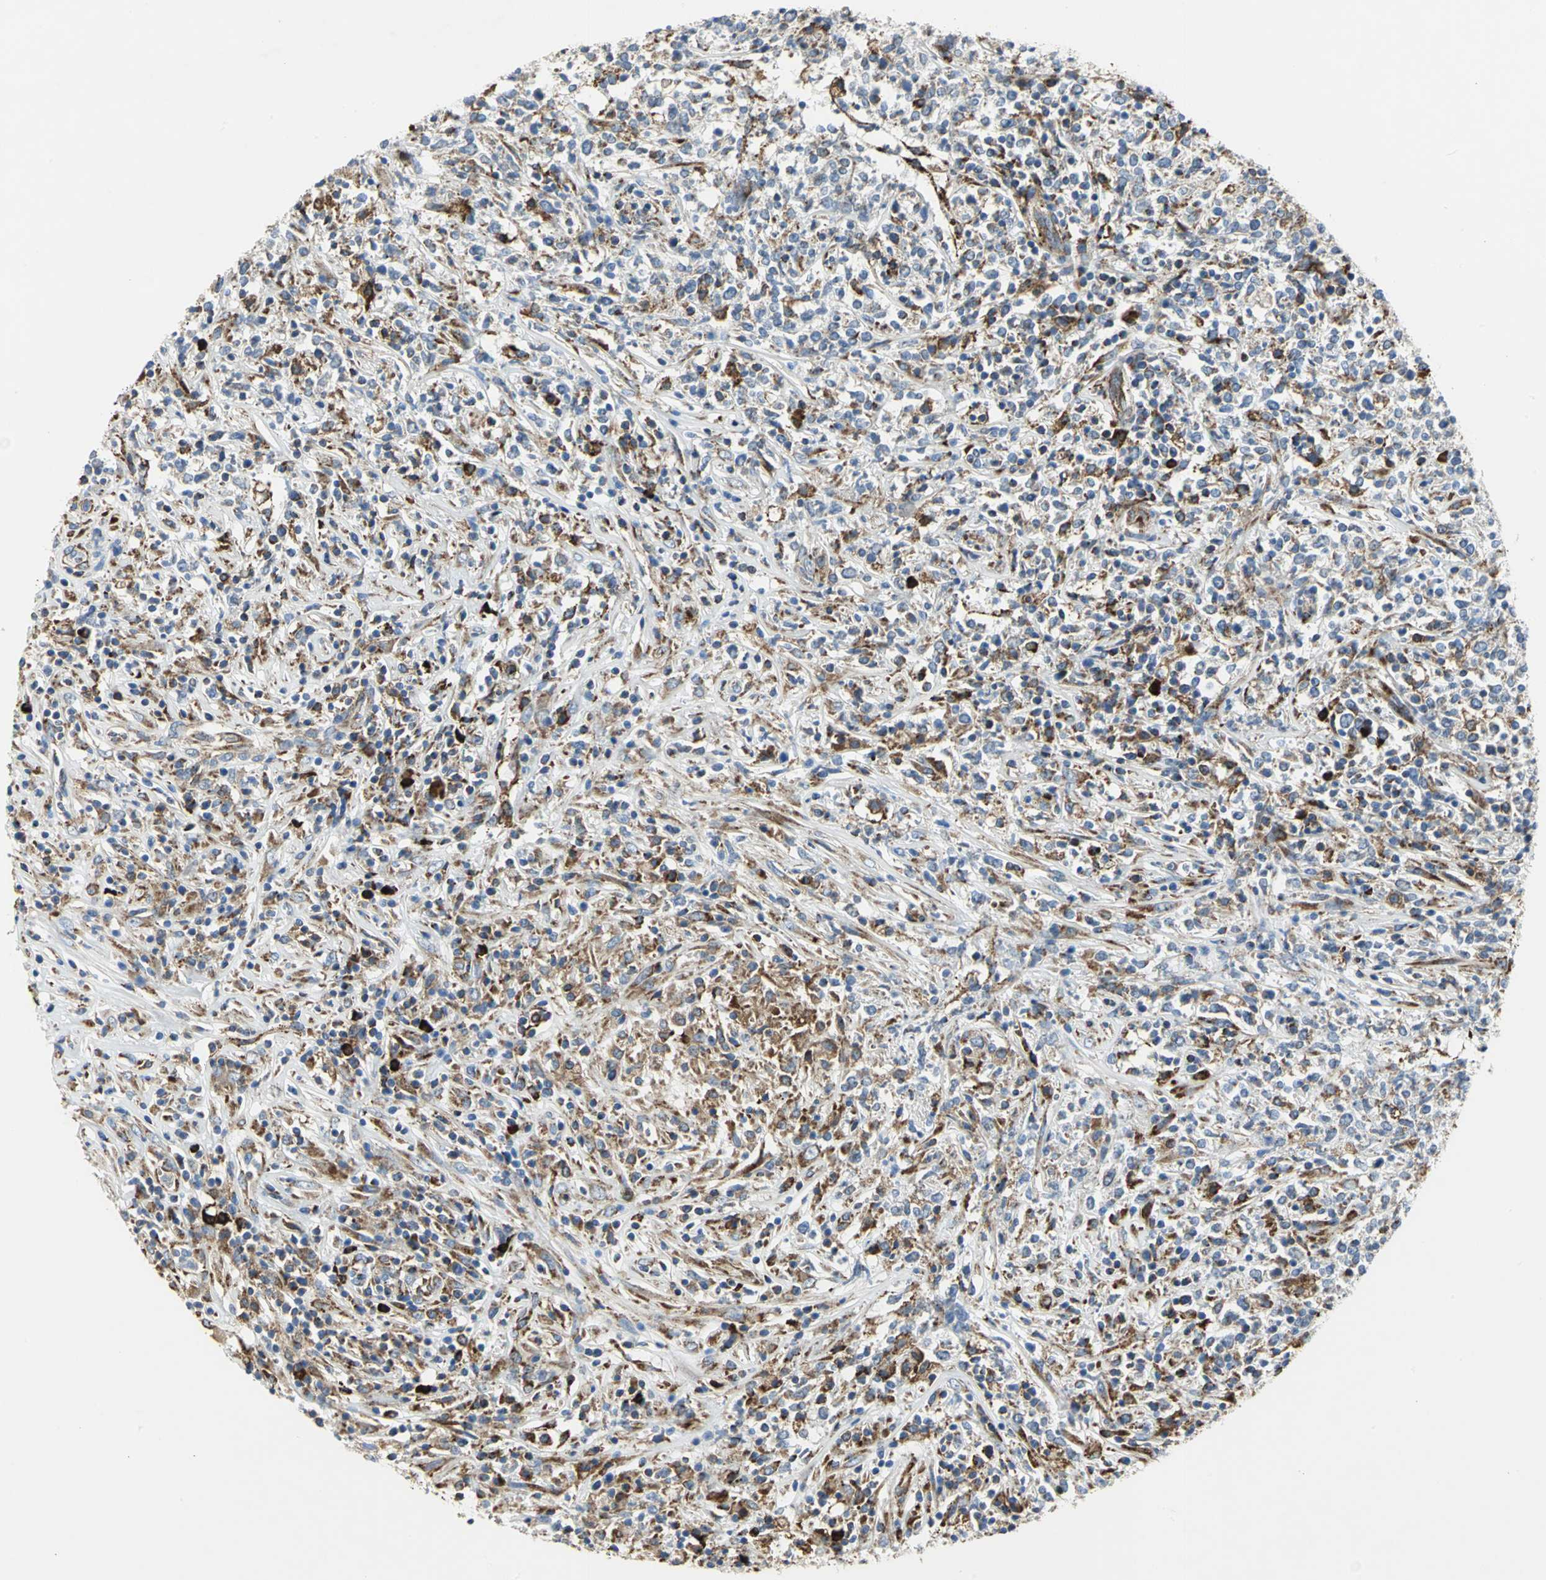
{"staining": {"intensity": "strong", "quantity": "25%-75%", "location": "cytoplasmic/membranous"}, "tissue": "lymphoma", "cell_type": "Tumor cells", "image_type": "cancer", "snomed": [{"axis": "morphology", "description": "Malignant lymphoma, non-Hodgkin's type, High grade"}, {"axis": "topography", "description": "Lymph node"}], "caption": "Brown immunohistochemical staining in malignant lymphoma, non-Hodgkin's type (high-grade) shows strong cytoplasmic/membranous positivity in about 25%-75% of tumor cells.", "gene": "TULP4", "patient": {"sex": "female", "age": 84}}